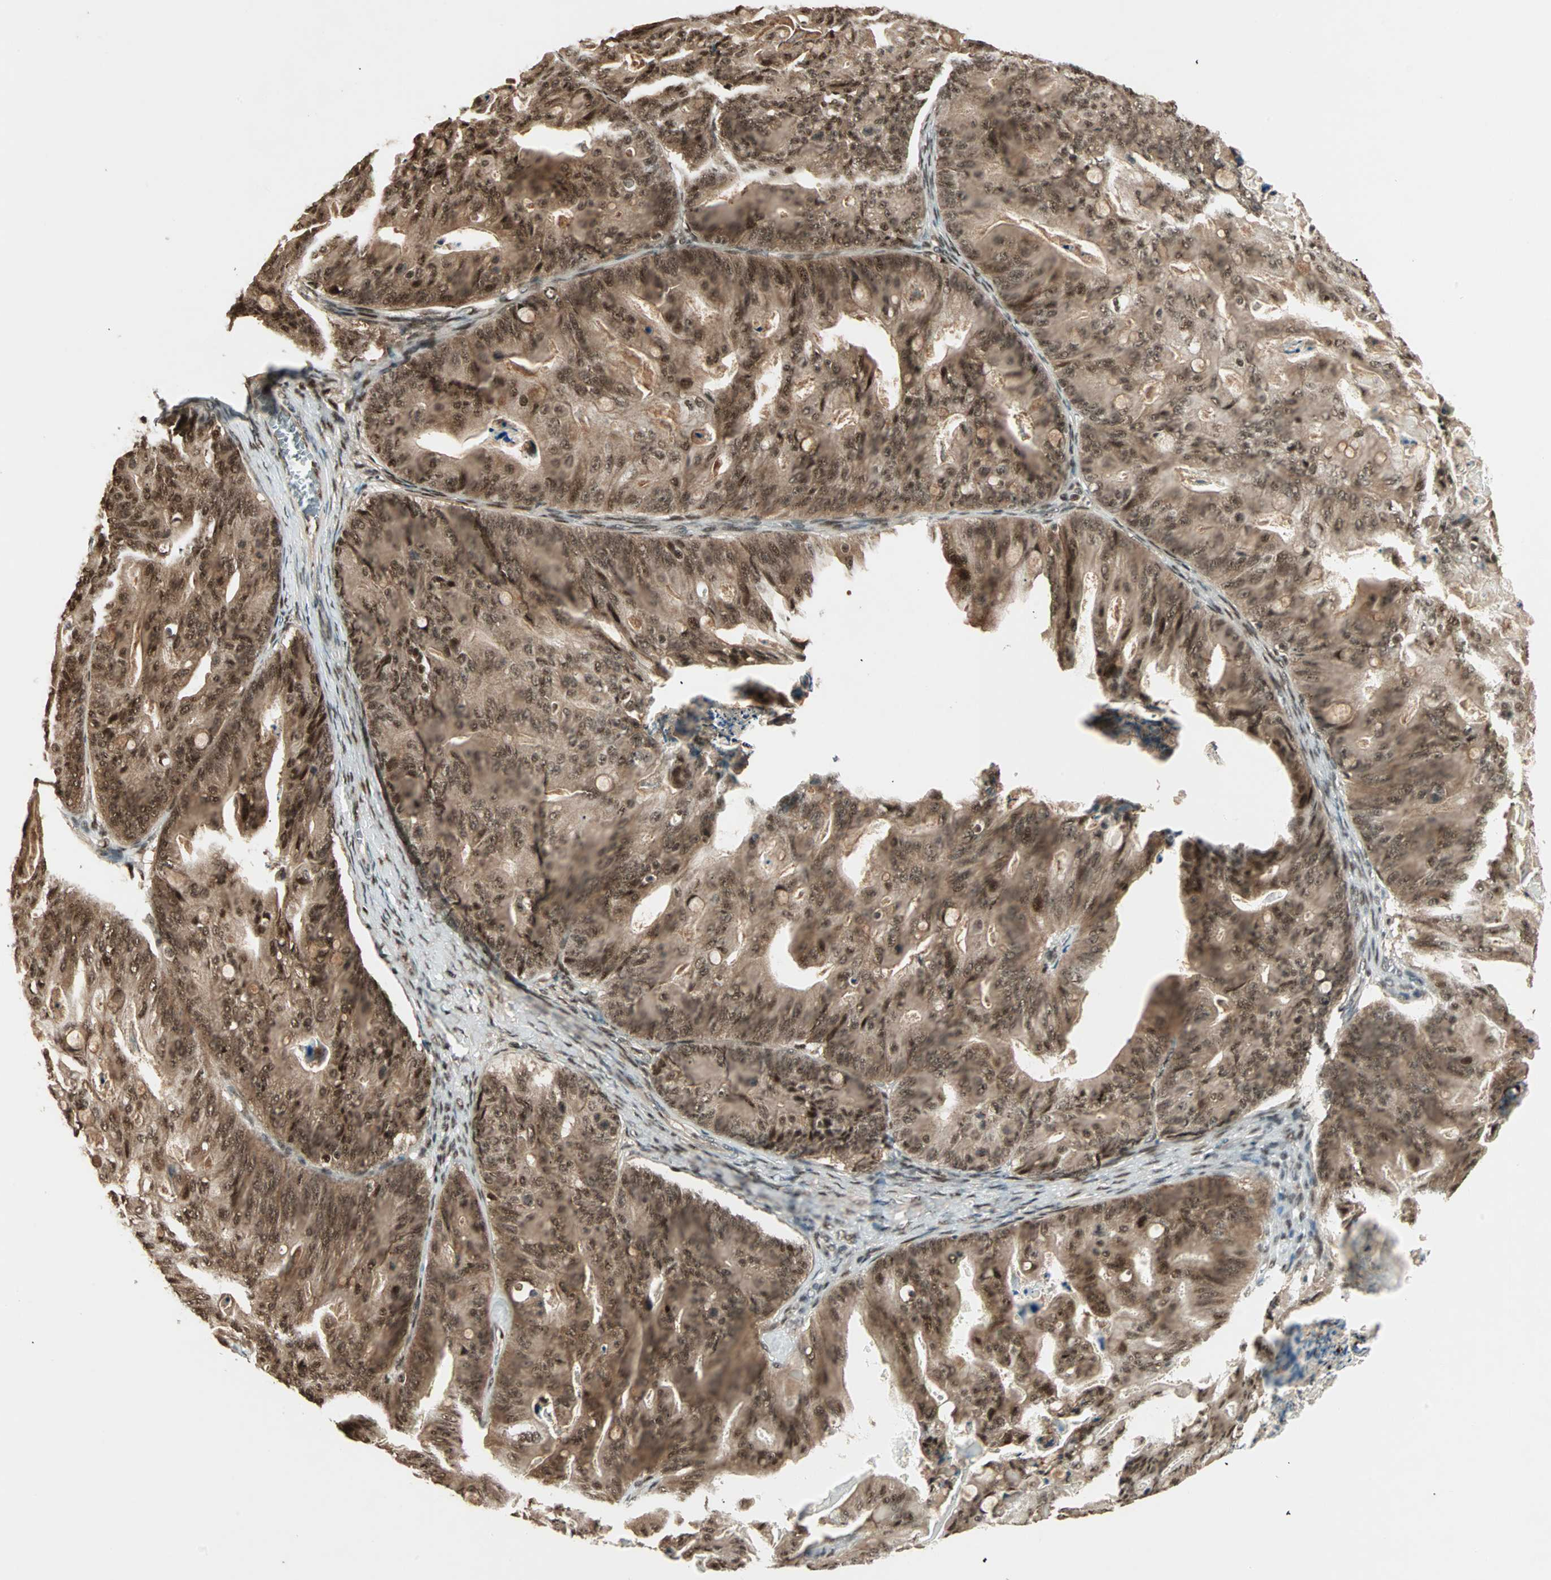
{"staining": {"intensity": "moderate", "quantity": ">75%", "location": "cytoplasmic/membranous,nuclear"}, "tissue": "ovarian cancer", "cell_type": "Tumor cells", "image_type": "cancer", "snomed": [{"axis": "morphology", "description": "Cystadenocarcinoma, mucinous, NOS"}, {"axis": "topography", "description": "Ovary"}], "caption": "Human ovarian mucinous cystadenocarcinoma stained with a brown dye displays moderate cytoplasmic/membranous and nuclear positive staining in about >75% of tumor cells.", "gene": "ZNF44", "patient": {"sex": "female", "age": 36}}